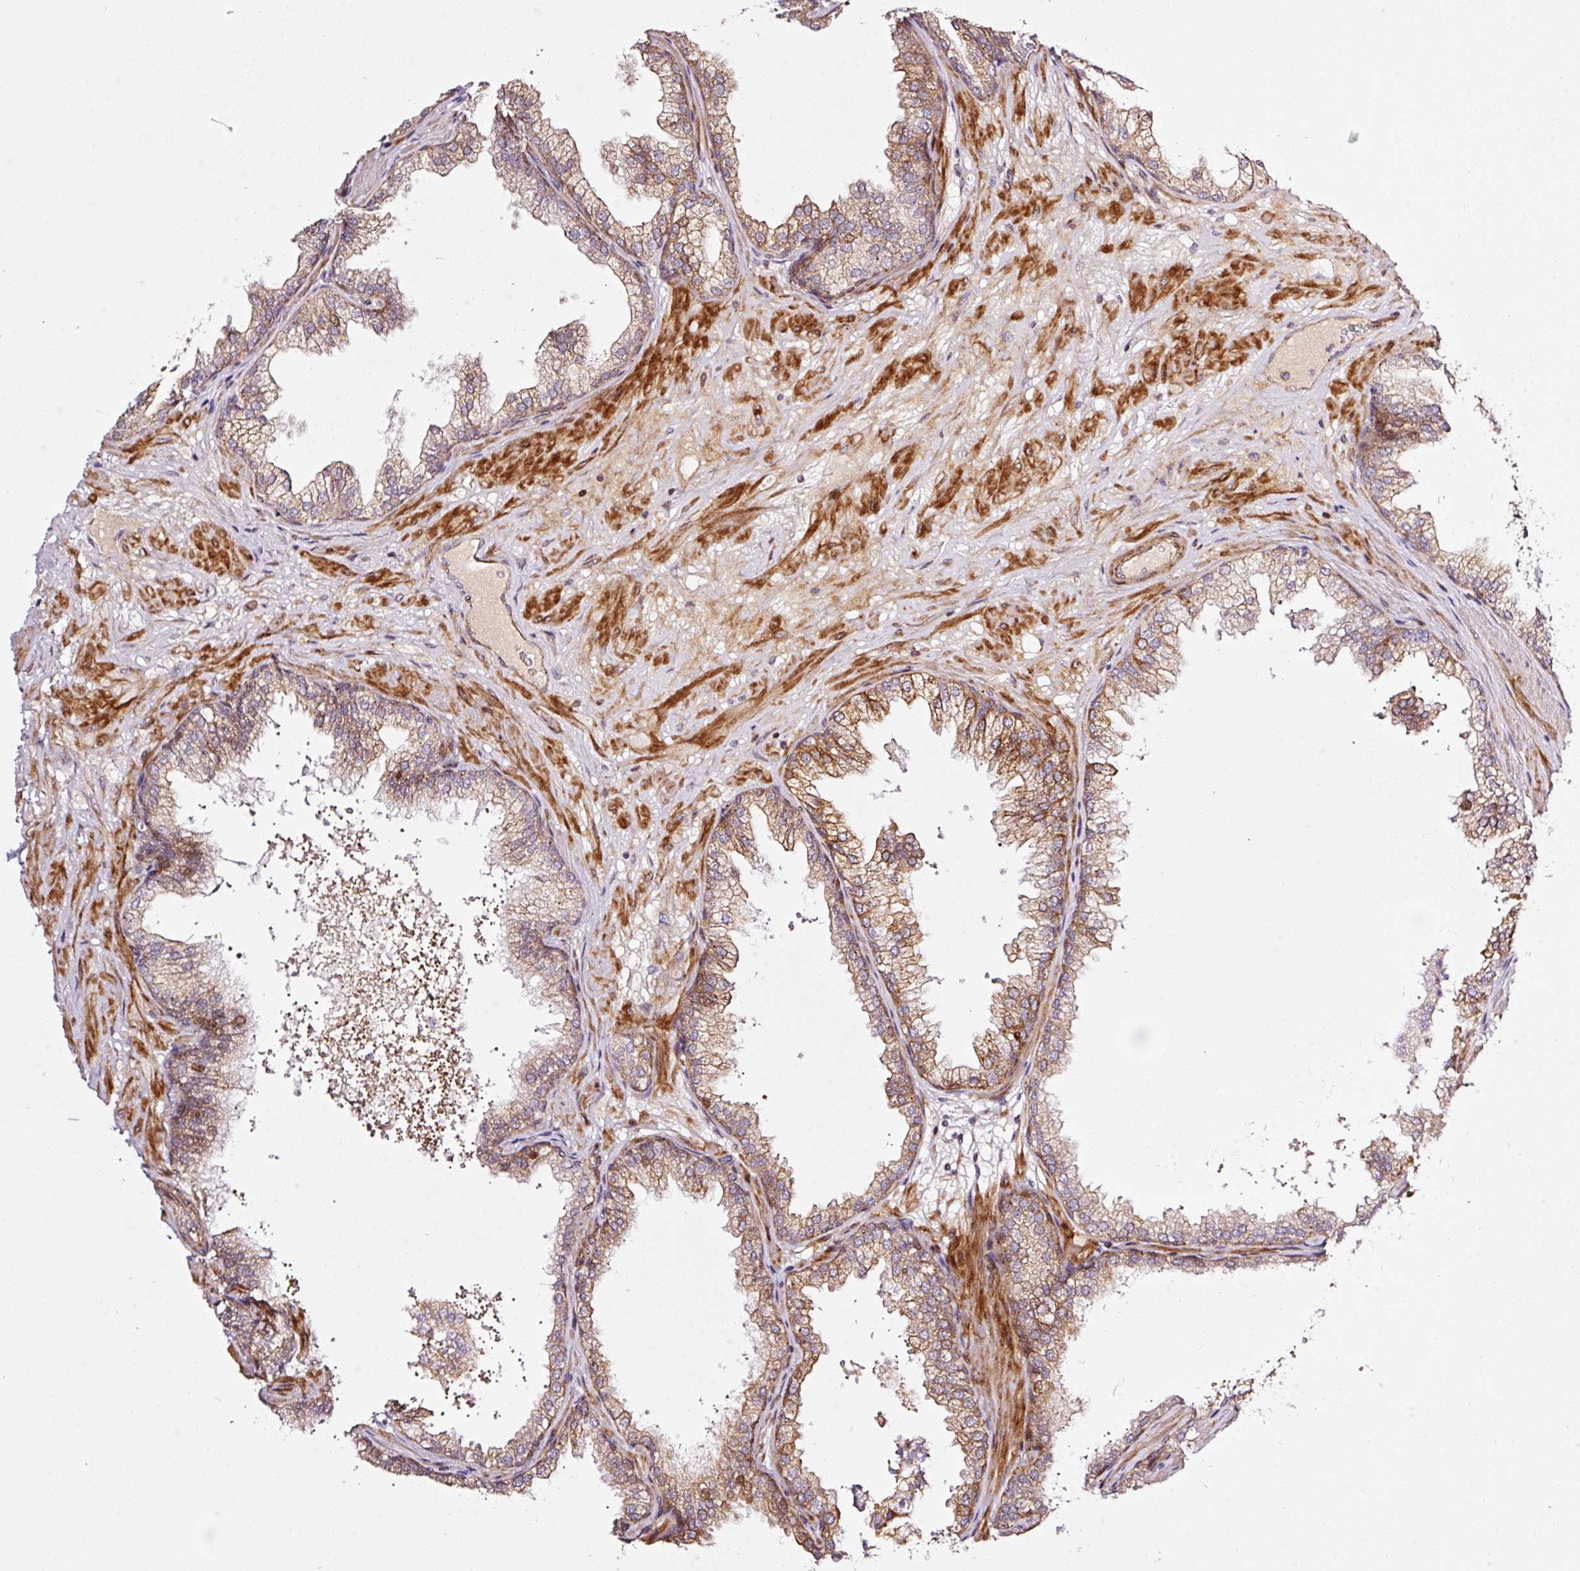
{"staining": {"intensity": "moderate", "quantity": "25%-75%", "location": "cytoplasmic/membranous,nuclear"}, "tissue": "prostate", "cell_type": "Glandular cells", "image_type": "normal", "snomed": [{"axis": "morphology", "description": "Normal tissue, NOS"}, {"axis": "topography", "description": "Prostate"}], "caption": "Immunohistochemistry histopathology image of benign prostate: human prostate stained using immunohistochemistry reveals medium levels of moderate protein expression localized specifically in the cytoplasmic/membranous,nuclear of glandular cells, appearing as a cytoplasmic/membranous,nuclear brown color.", "gene": "ANKRD20A1", "patient": {"sex": "male", "age": 37}}